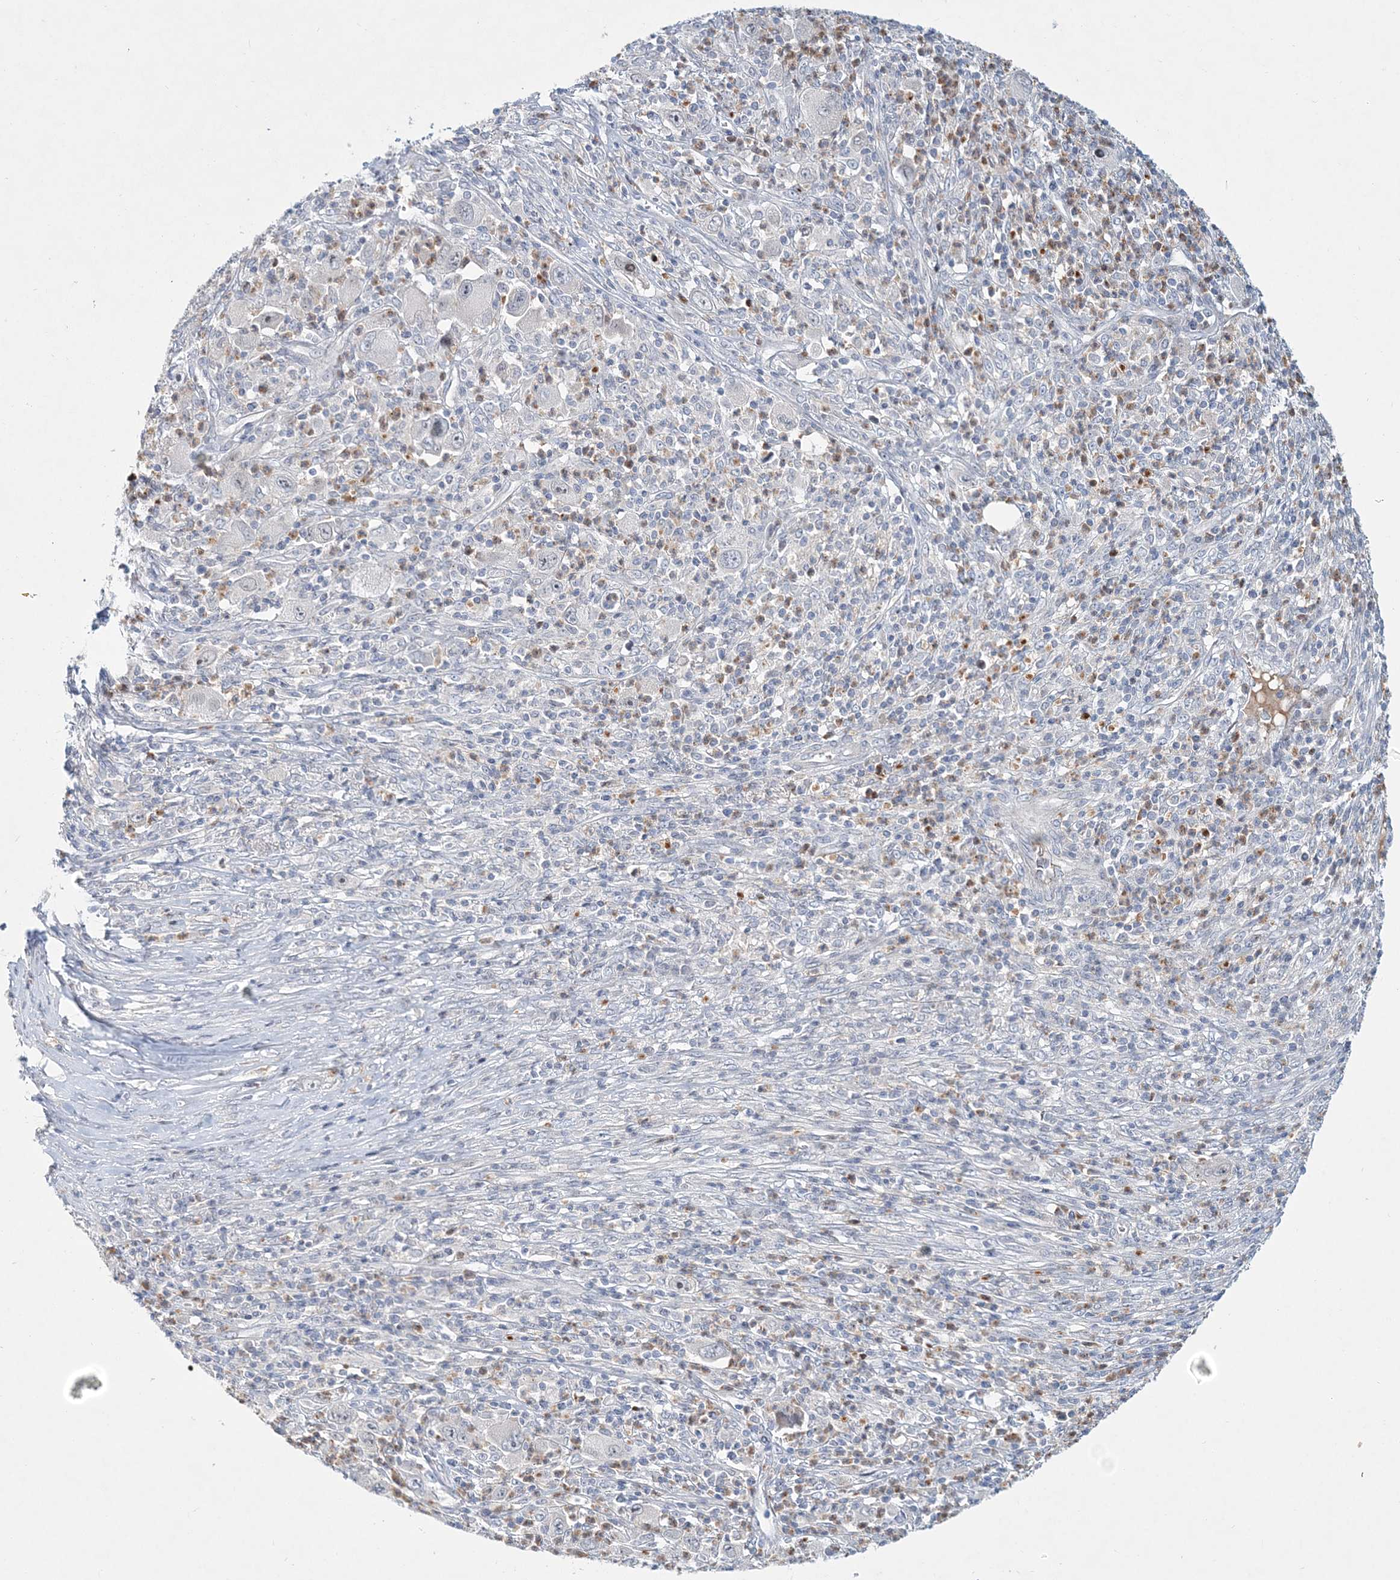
{"staining": {"intensity": "negative", "quantity": "none", "location": "none"}, "tissue": "melanoma", "cell_type": "Tumor cells", "image_type": "cancer", "snomed": [{"axis": "morphology", "description": "Malignant melanoma, Metastatic site"}, {"axis": "topography", "description": "Skin"}], "caption": "Protein analysis of malignant melanoma (metastatic site) demonstrates no significant staining in tumor cells.", "gene": "DNAH5", "patient": {"sex": "female", "age": 56}}